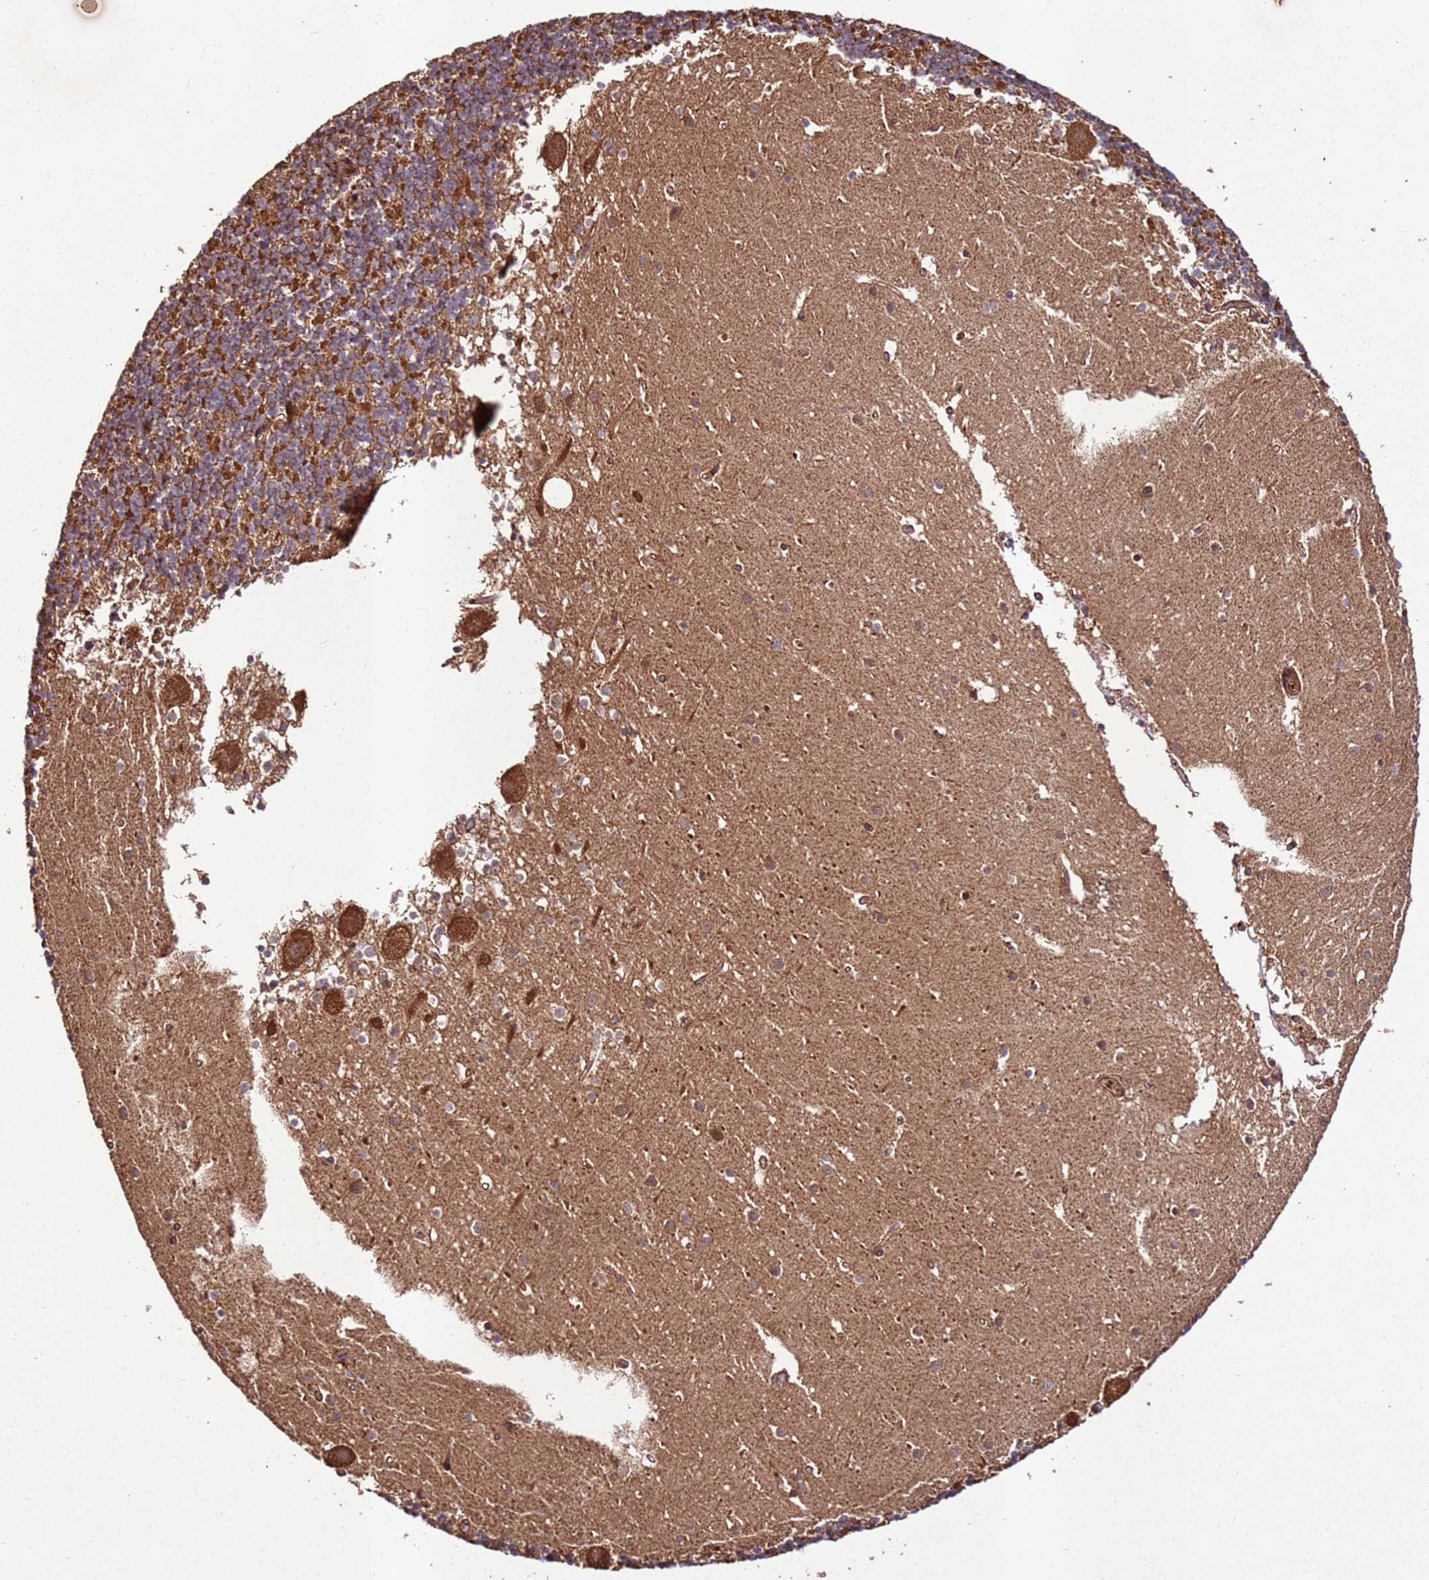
{"staining": {"intensity": "moderate", "quantity": "25%-75%", "location": "cytoplasmic/membranous"}, "tissue": "cerebellum", "cell_type": "Cells in granular layer", "image_type": "normal", "snomed": [{"axis": "morphology", "description": "Normal tissue, NOS"}, {"axis": "topography", "description": "Cerebellum"}], "caption": "Cerebellum stained for a protein (brown) demonstrates moderate cytoplasmic/membranous positive expression in approximately 25%-75% of cells in granular layer.", "gene": "FAM186A", "patient": {"sex": "male", "age": 54}}